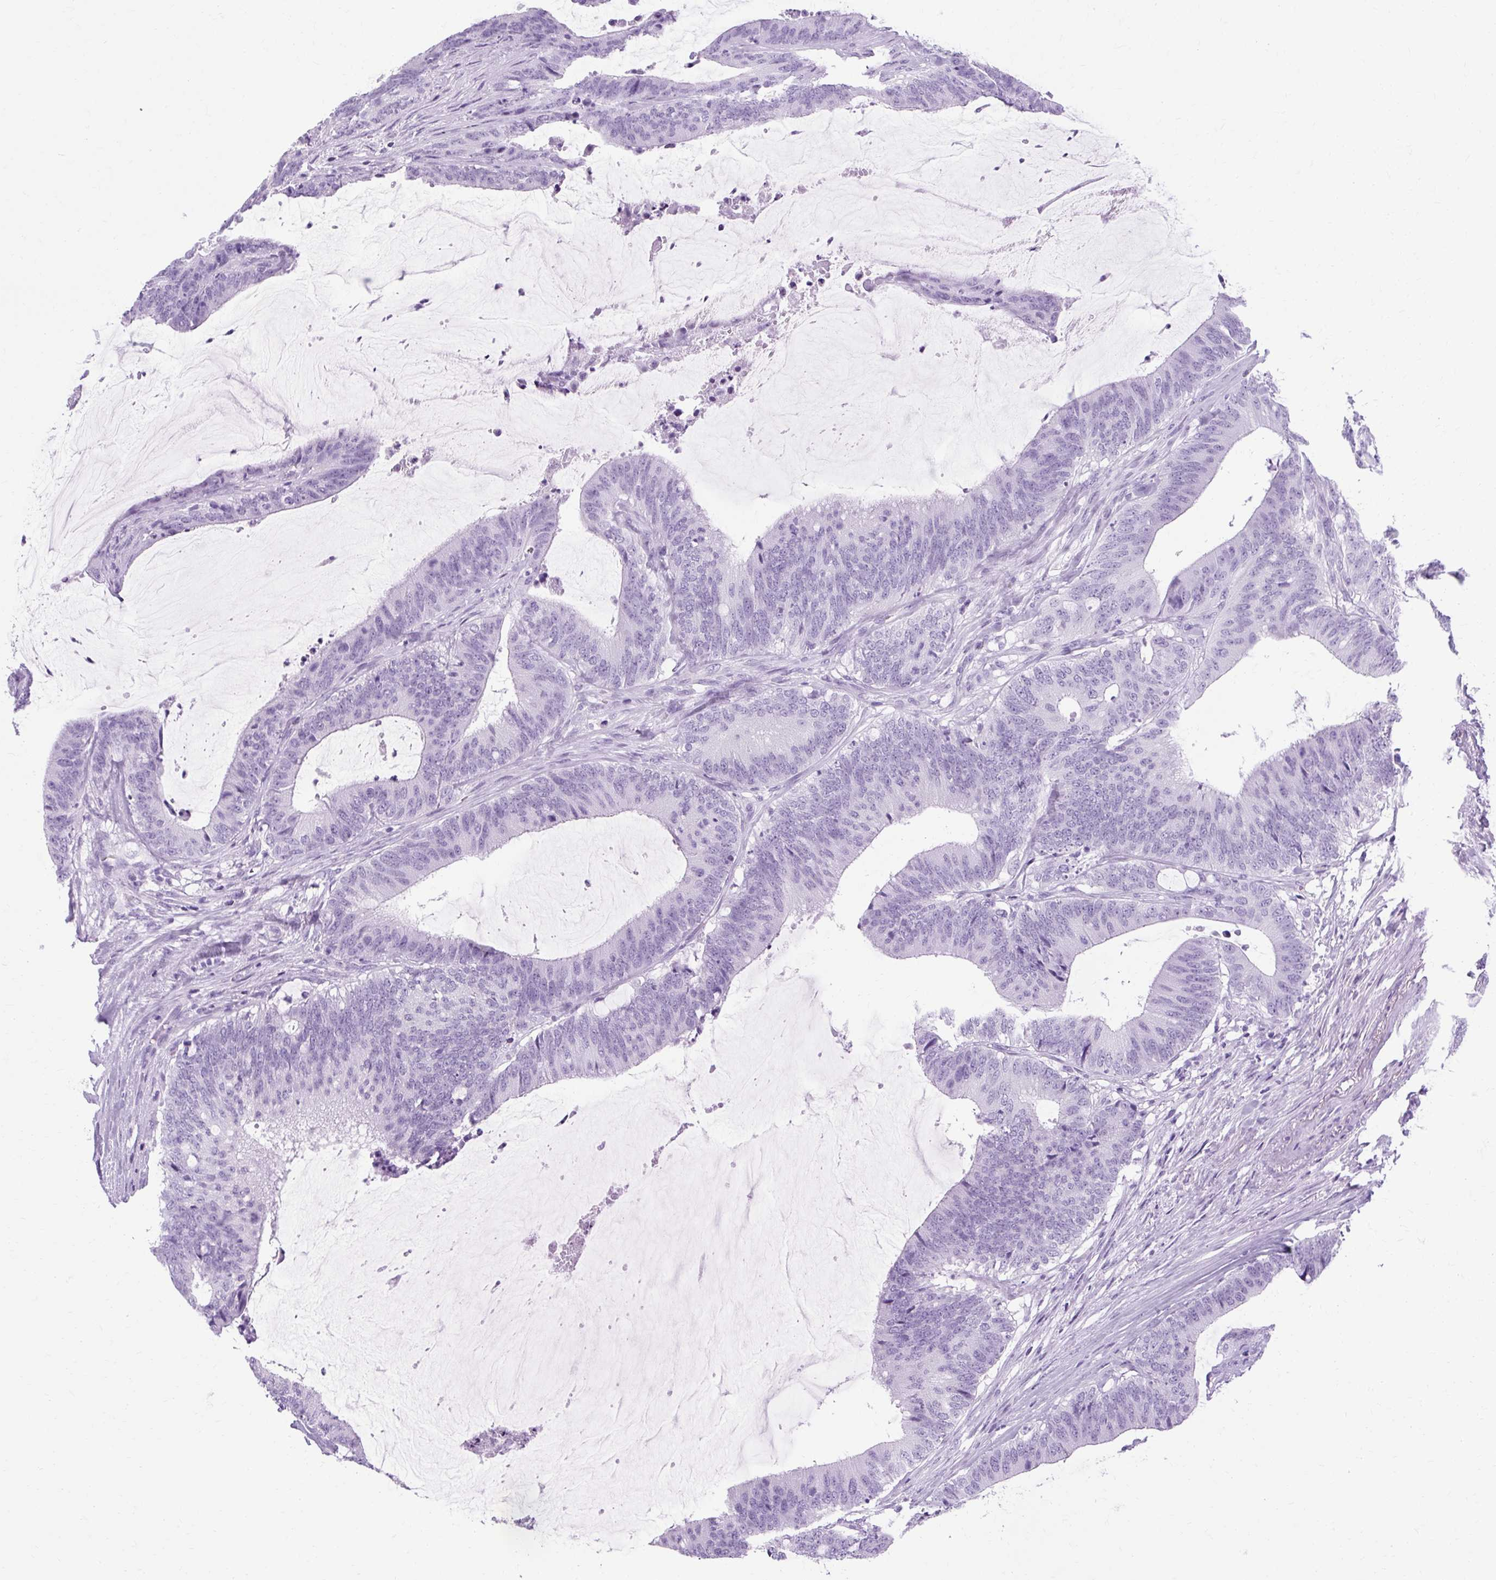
{"staining": {"intensity": "negative", "quantity": "none", "location": "none"}, "tissue": "colorectal cancer", "cell_type": "Tumor cells", "image_type": "cancer", "snomed": [{"axis": "morphology", "description": "Adenocarcinoma, NOS"}, {"axis": "topography", "description": "Colon"}], "caption": "A high-resolution micrograph shows IHC staining of colorectal cancer, which displays no significant expression in tumor cells.", "gene": "B3GNT4", "patient": {"sex": "female", "age": 43}}